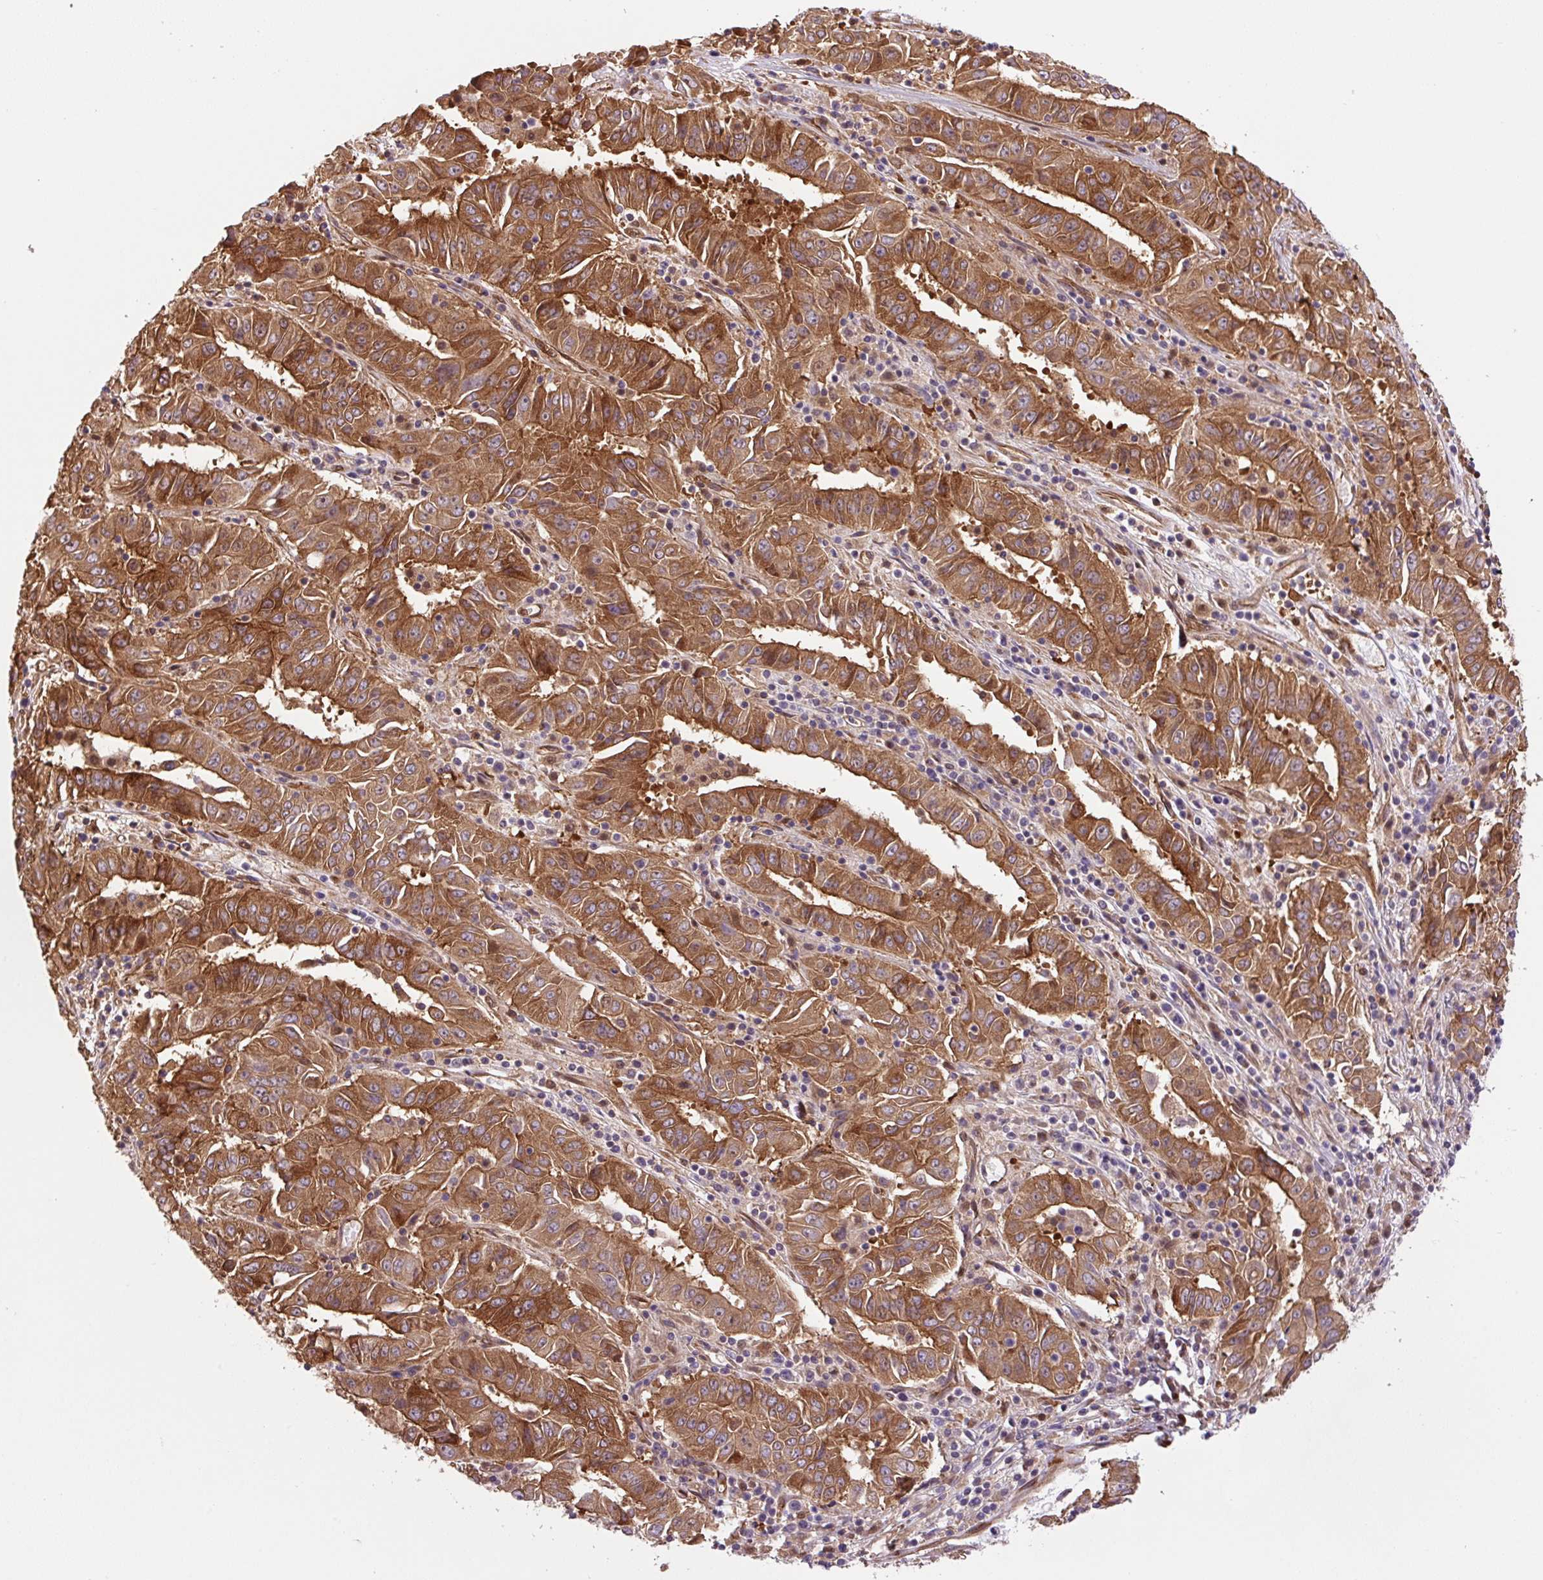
{"staining": {"intensity": "strong", "quantity": ">75%", "location": "cytoplasmic/membranous"}, "tissue": "pancreatic cancer", "cell_type": "Tumor cells", "image_type": "cancer", "snomed": [{"axis": "morphology", "description": "Adenocarcinoma, NOS"}, {"axis": "topography", "description": "Pancreas"}], "caption": "Approximately >75% of tumor cells in human pancreatic cancer (adenocarcinoma) exhibit strong cytoplasmic/membranous protein positivity as visualized by brown immunohistochemical staining.", "gene": "SEPTIN10", "patient": {"sex": "male", "age": 63}}